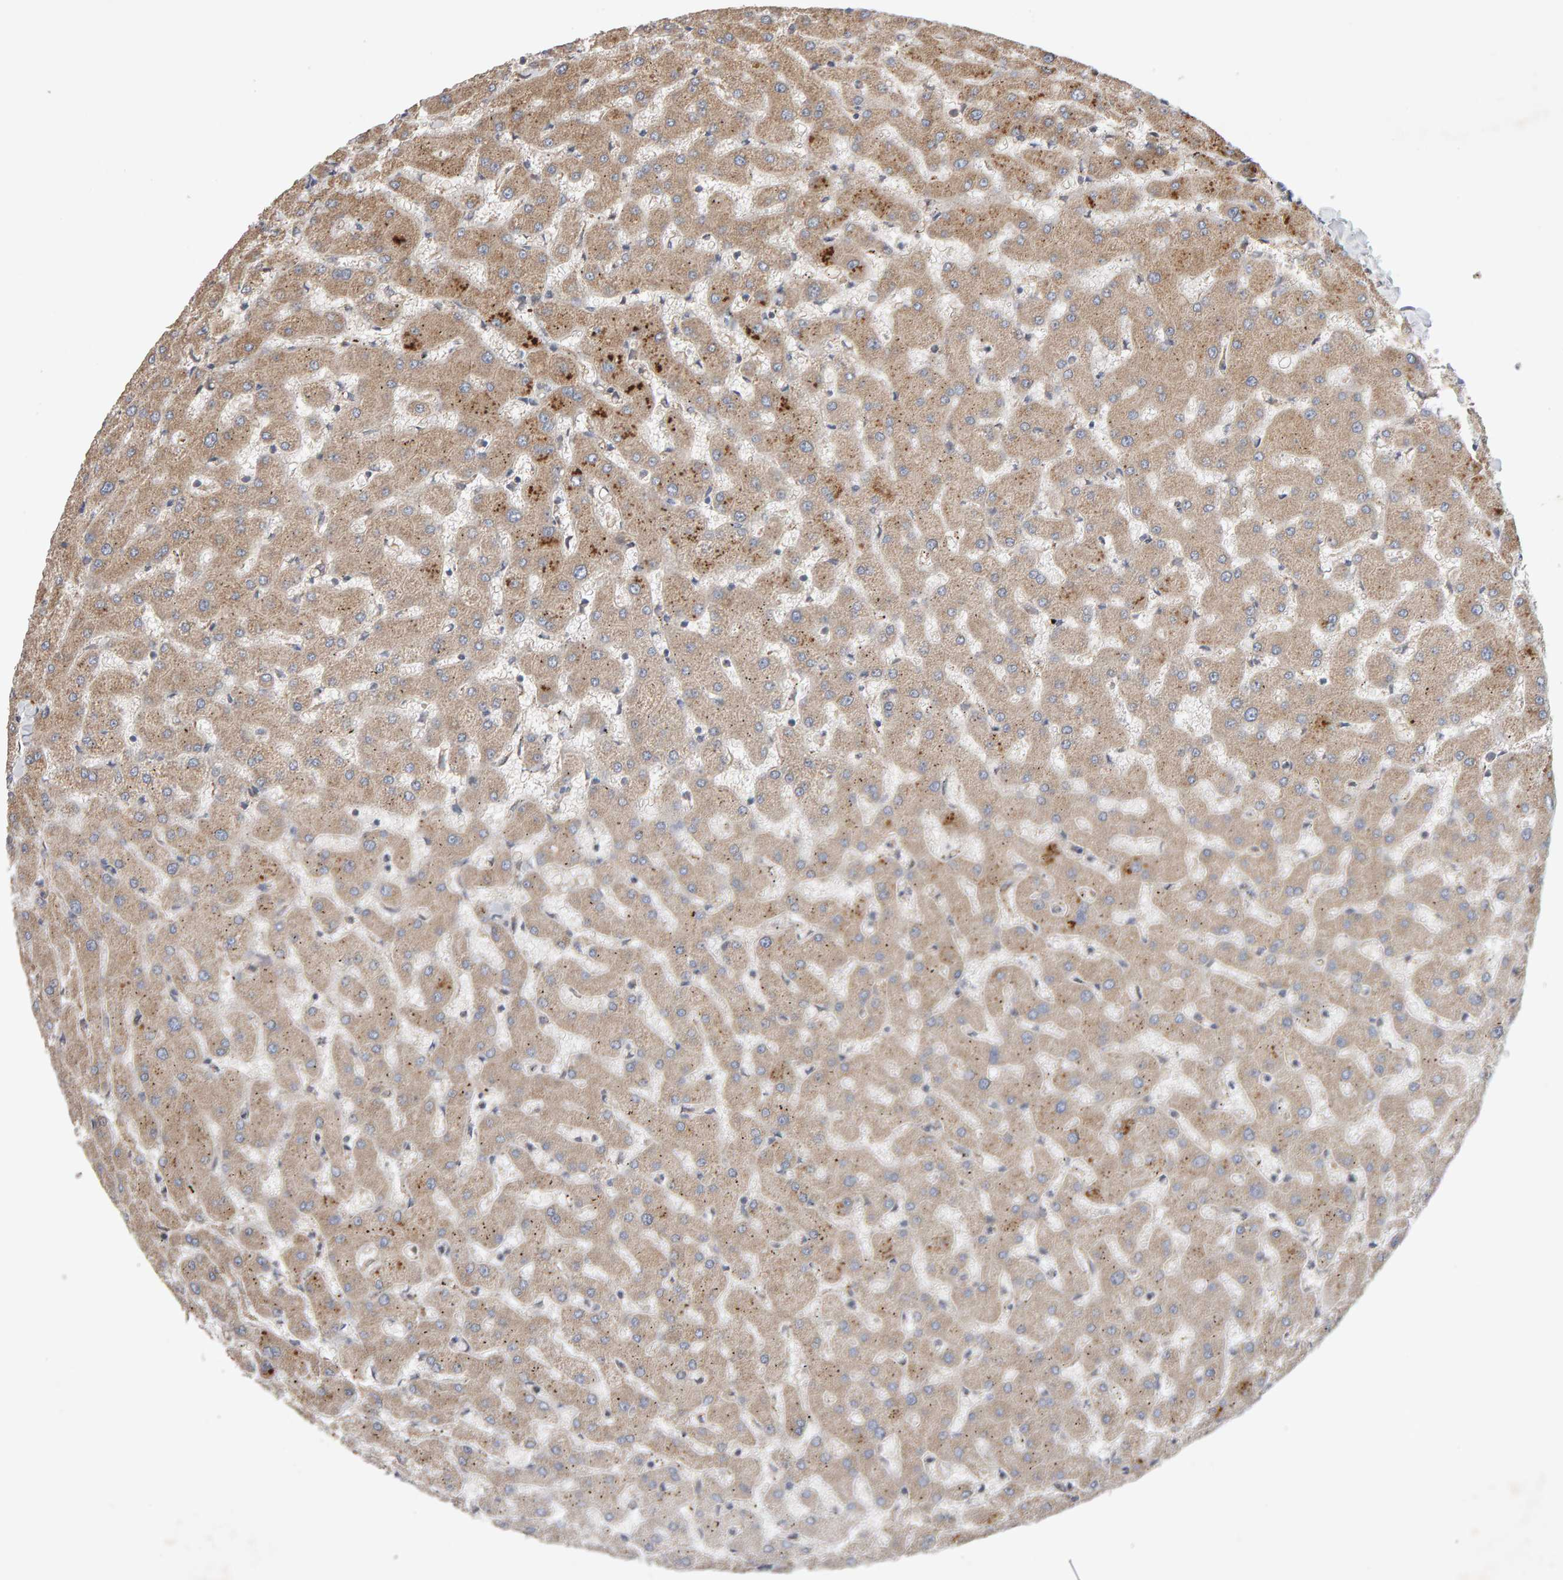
{"staining": {"intensity": "negative", "quantity": "none", "location": "none"}, "tissue": "liver", "cell_type": "Cholangiocytes", "image_type": "normal", "snomed": [{"axis": "morphology", "description": "Normal tissue, NOS"}, {"axis": "topography", "description": "Liver"}], "caption": "The histopathology image reveals no significant staining in cholangiocytes of liver.", "gene": "RNF19A", "patient": {"sex": "female", "age": 63}}